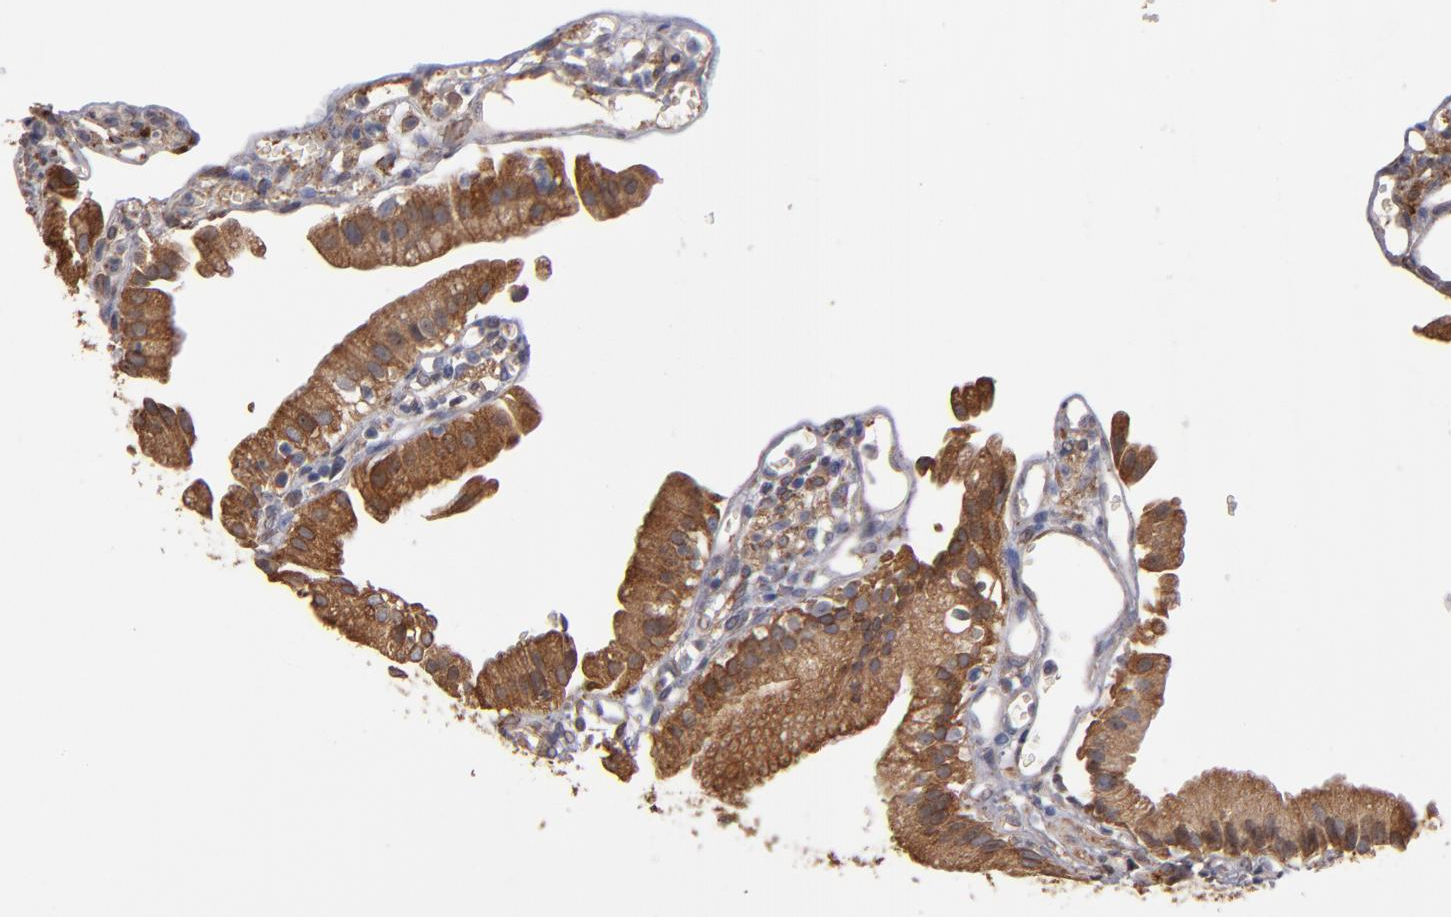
{"staining": {"intensity": "moderate", "quantity": ">75%", "location": "cytoplasmic/membranous,nuclear"}, "tissue": "gallbladder", "cell_type": "Glandular cells", "image_type": "normal", "snomed": [{"axis": "morphology", "description": "Normal tissue, NOS"}, {"axis": "topography", "description": "Gallbladder"}], "caption": "High-power microscopy captured an immunohistochemistry (IHC) image of normal gallbladder, revealing moderate cytoplasmic/membranous,nuclear staining in about >75% of glandular cells.", "gene": "PGRMC1", "patient": {"sex": "male", "age": 65}}